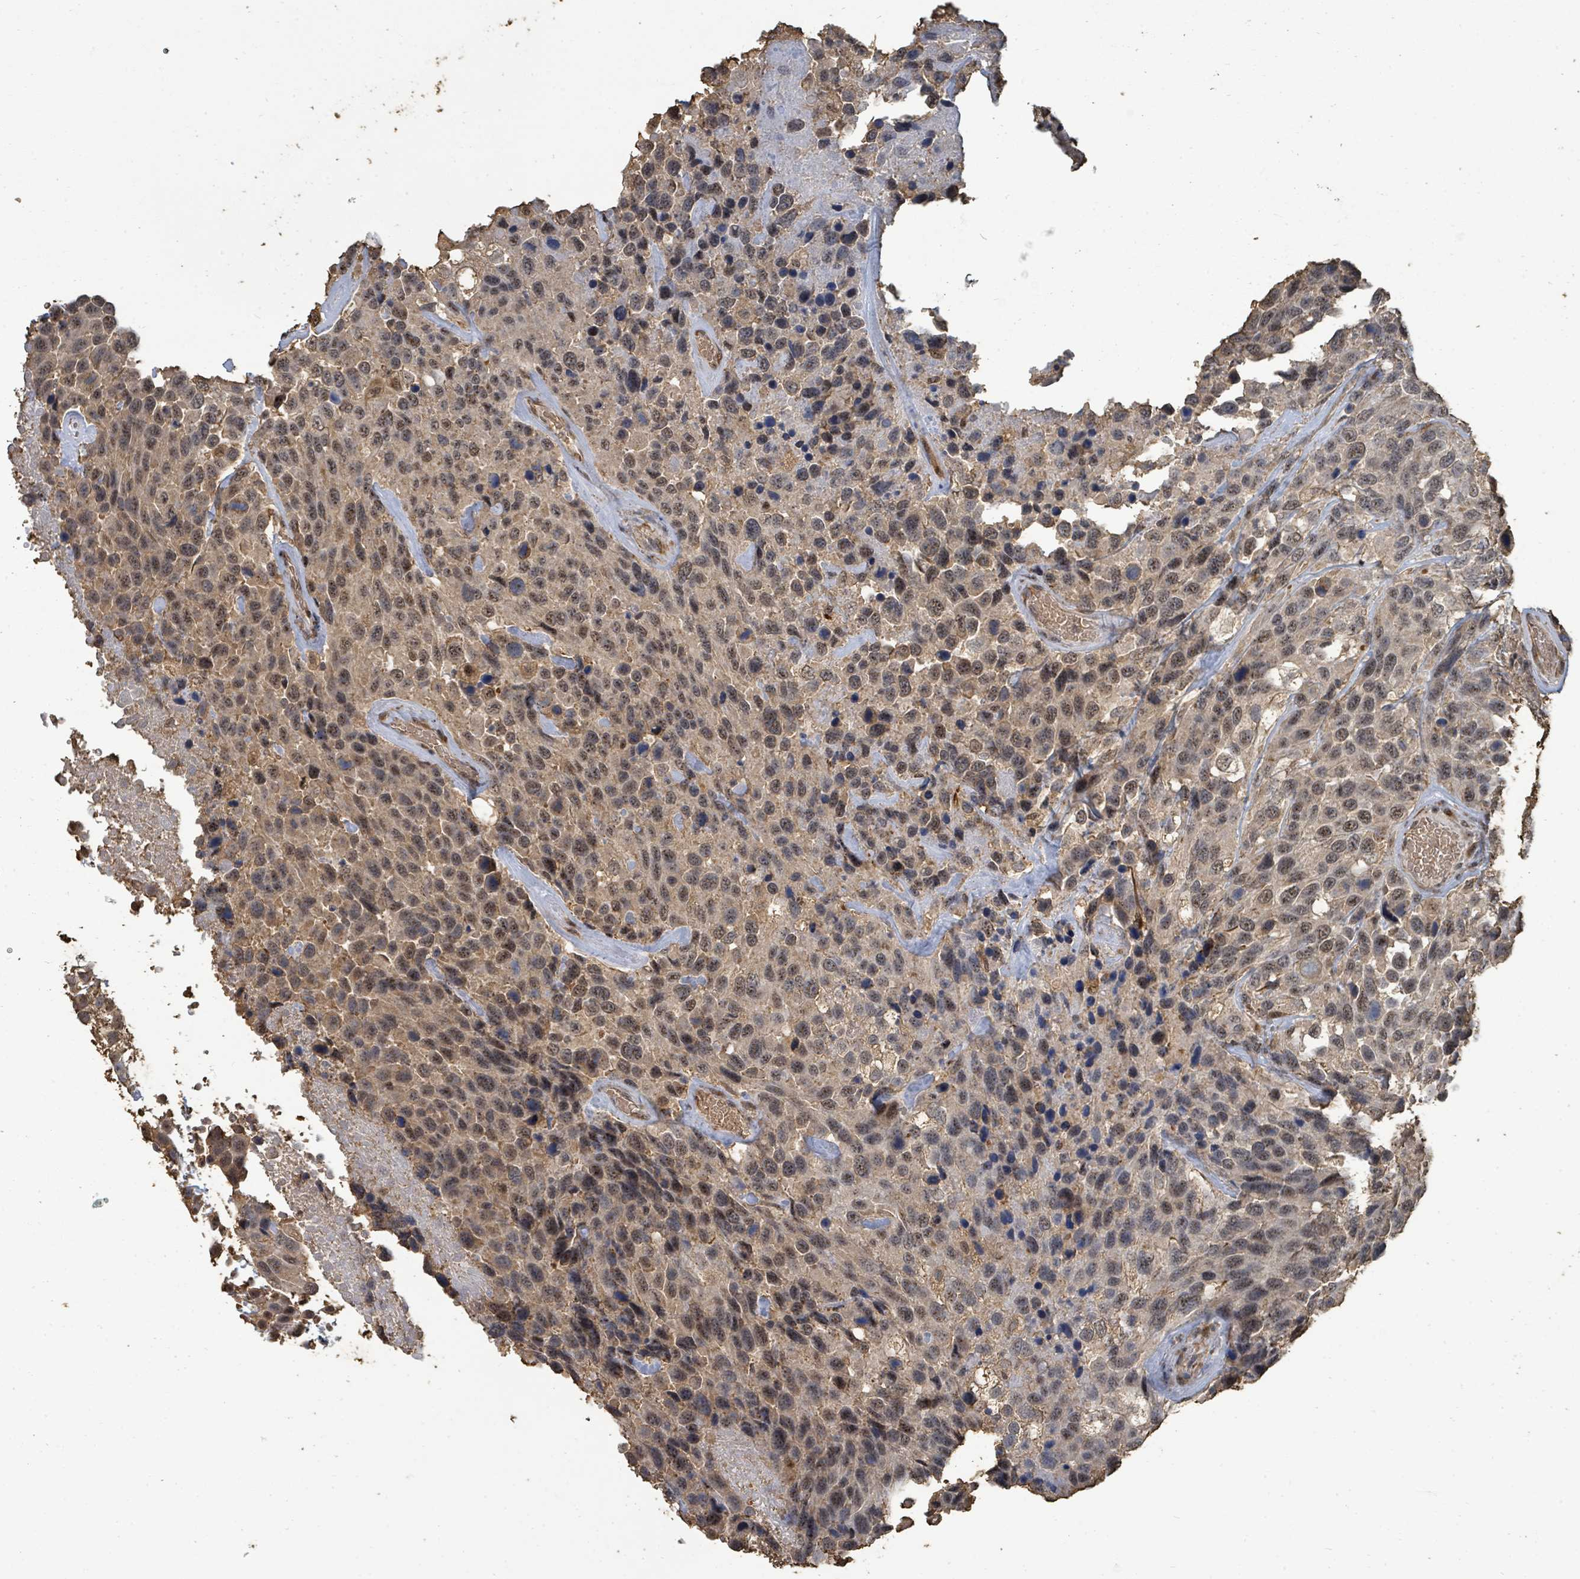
{"staining": {"intensity": "moderate", "quantity": ">75%", "location": "cytoplasmic/membranous,nuclear"}, "tissue": "urothelial cancer", "cell_type": "Tumor cells", "image_type": "cancer", "snomed": [{"axis": "morphology", "description": "Urothelial carcinoma, High grade"}, {"axis": "topography", "description": "Urinary bladder"}], "caption": "DAB (3,3'-diaminobenzidine) immunohistochemical staining of human urothelial cancer displays moderate cytoplasmic/membranous and nuclear protein expression in approximately >75% of tumor cells.", "gene": "C6orf52", "patient": {"sex": "male", "age": 56}}